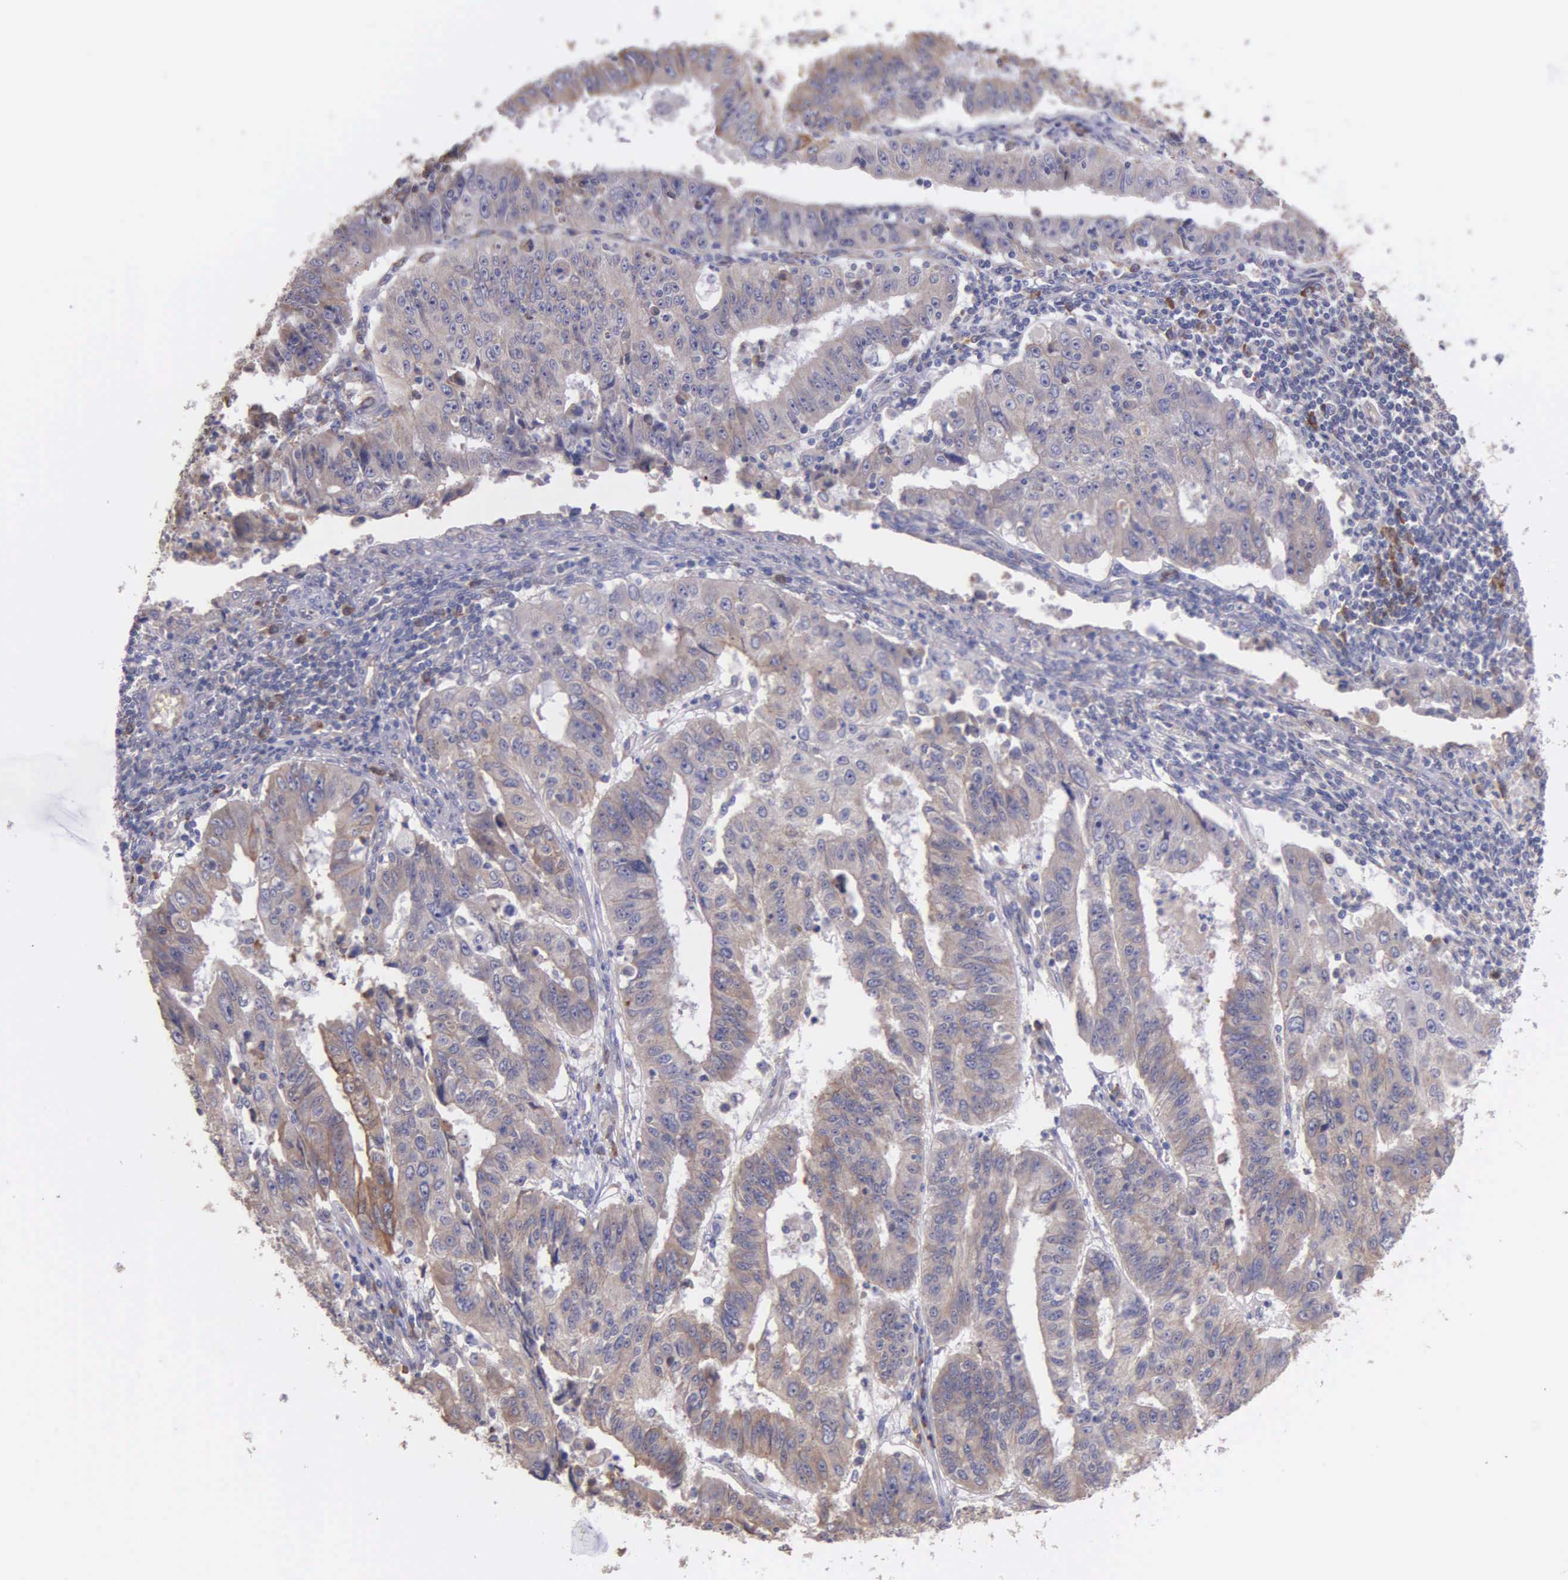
{"staining": {"intensity": "weak", "quantity": ">75%", "location": "cytoplasmic/membranous"}, "tissue": "endometrial cancer", "cell_type": "Tumor cells", "image_type": "cancer", "snomed": [{"axis": "morphology", "description": "Adenocarcinoma, NOS"}, {"axis": "topography", "description": "Endometrium"}], "caption": "Adenocarcinoma (endometrial) stained for a protein (brown) exhibits weak cytoplasmic/membranous positive staining in about >75% of tumor cells.", "gene": "ZC3H12B", "patient": {"sex": "female", "age": 42}}